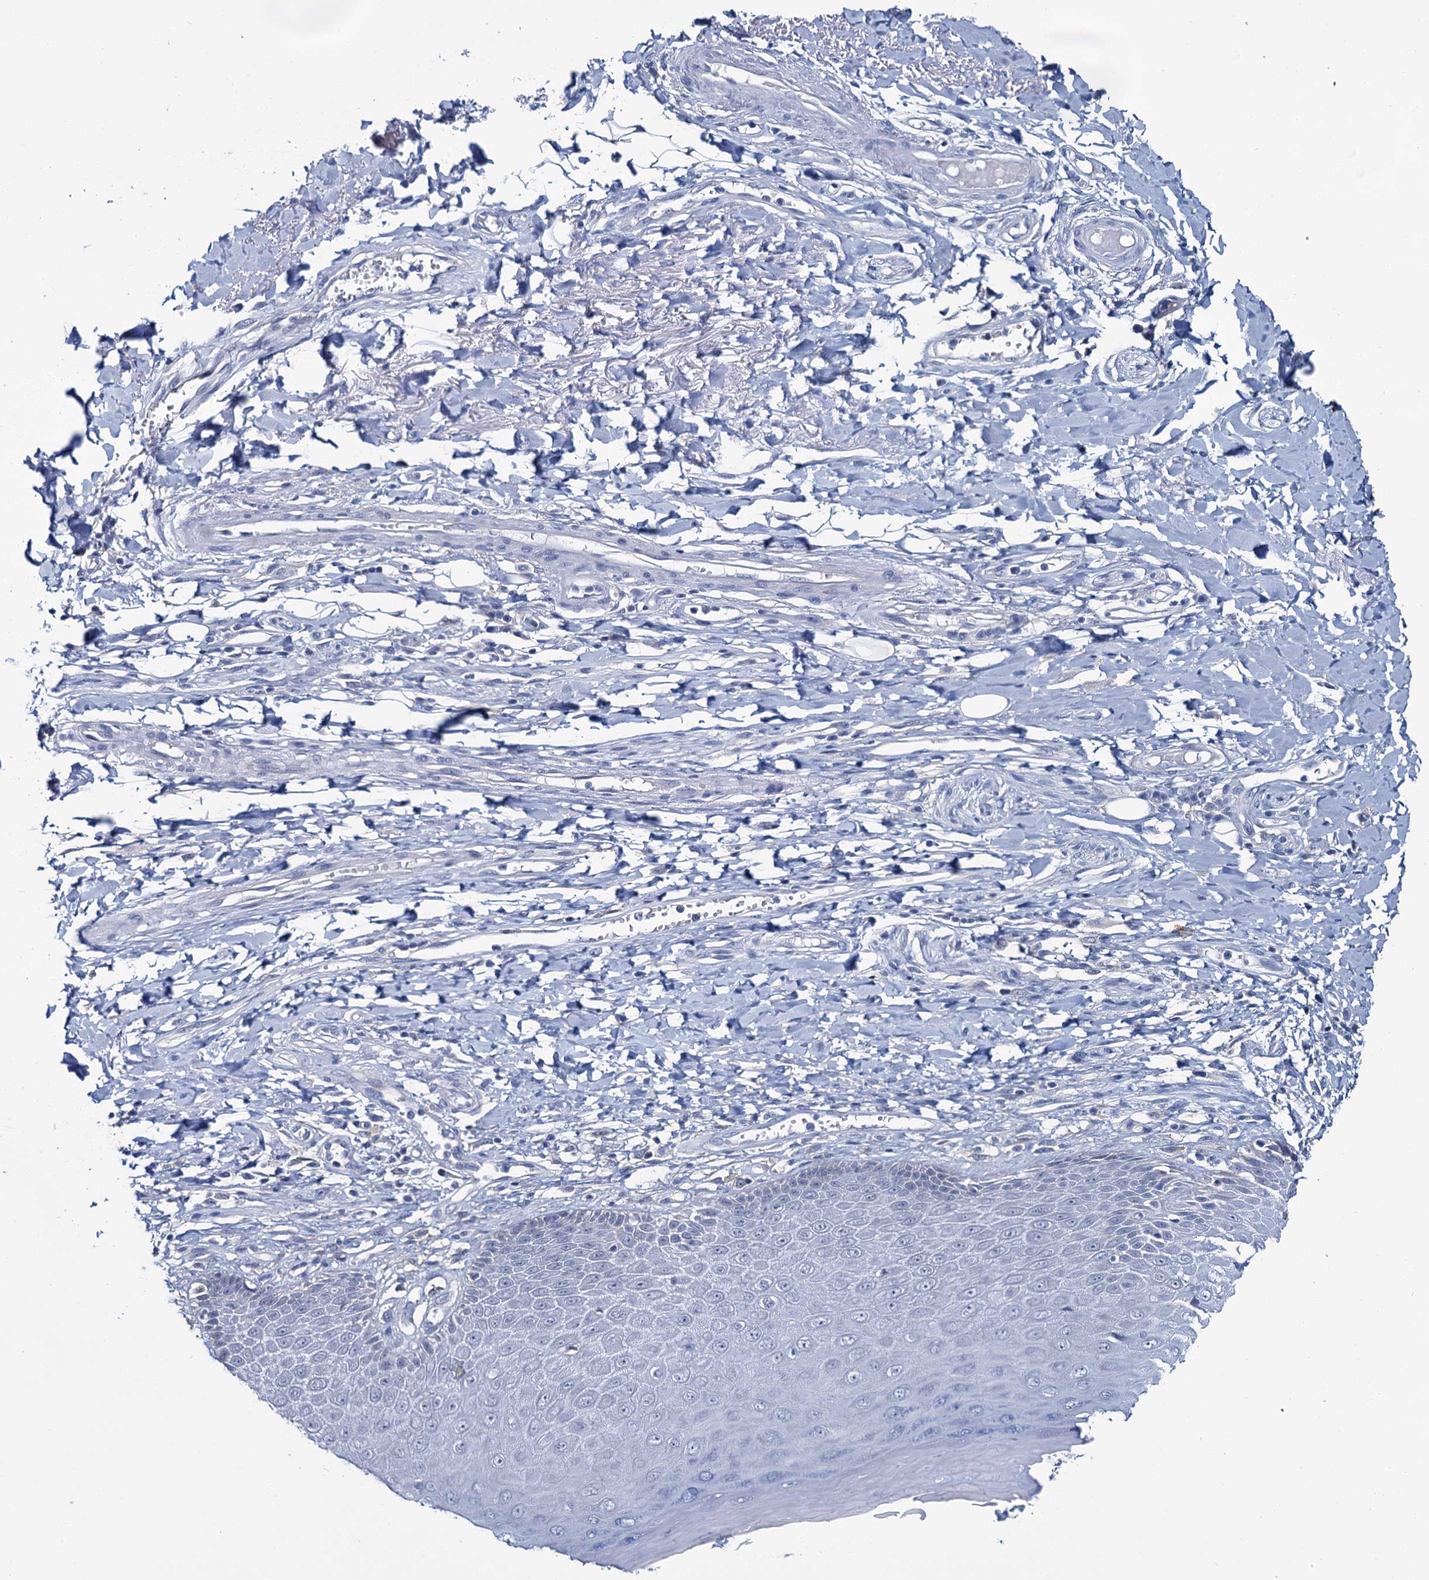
{"staining": {"intensity": "weak", "quantity": "<25%", "location": "cytoplasmic/membranous"}, "tissue": "skin", "cell_type": "Epidermal cells", "image_type": "normal", "snomed": [{"axis": "morphology", "description": "Normal tissue, NOS"}, {"axis": "topography", "description": "Anal"}], "caption": "This is an immunohistochemistry (IHC) photomicrograph of benign human skin. There is no staining in epidermal cells.", "gene": "MIOX", "patient": {"sex": "male", "age": 78}}